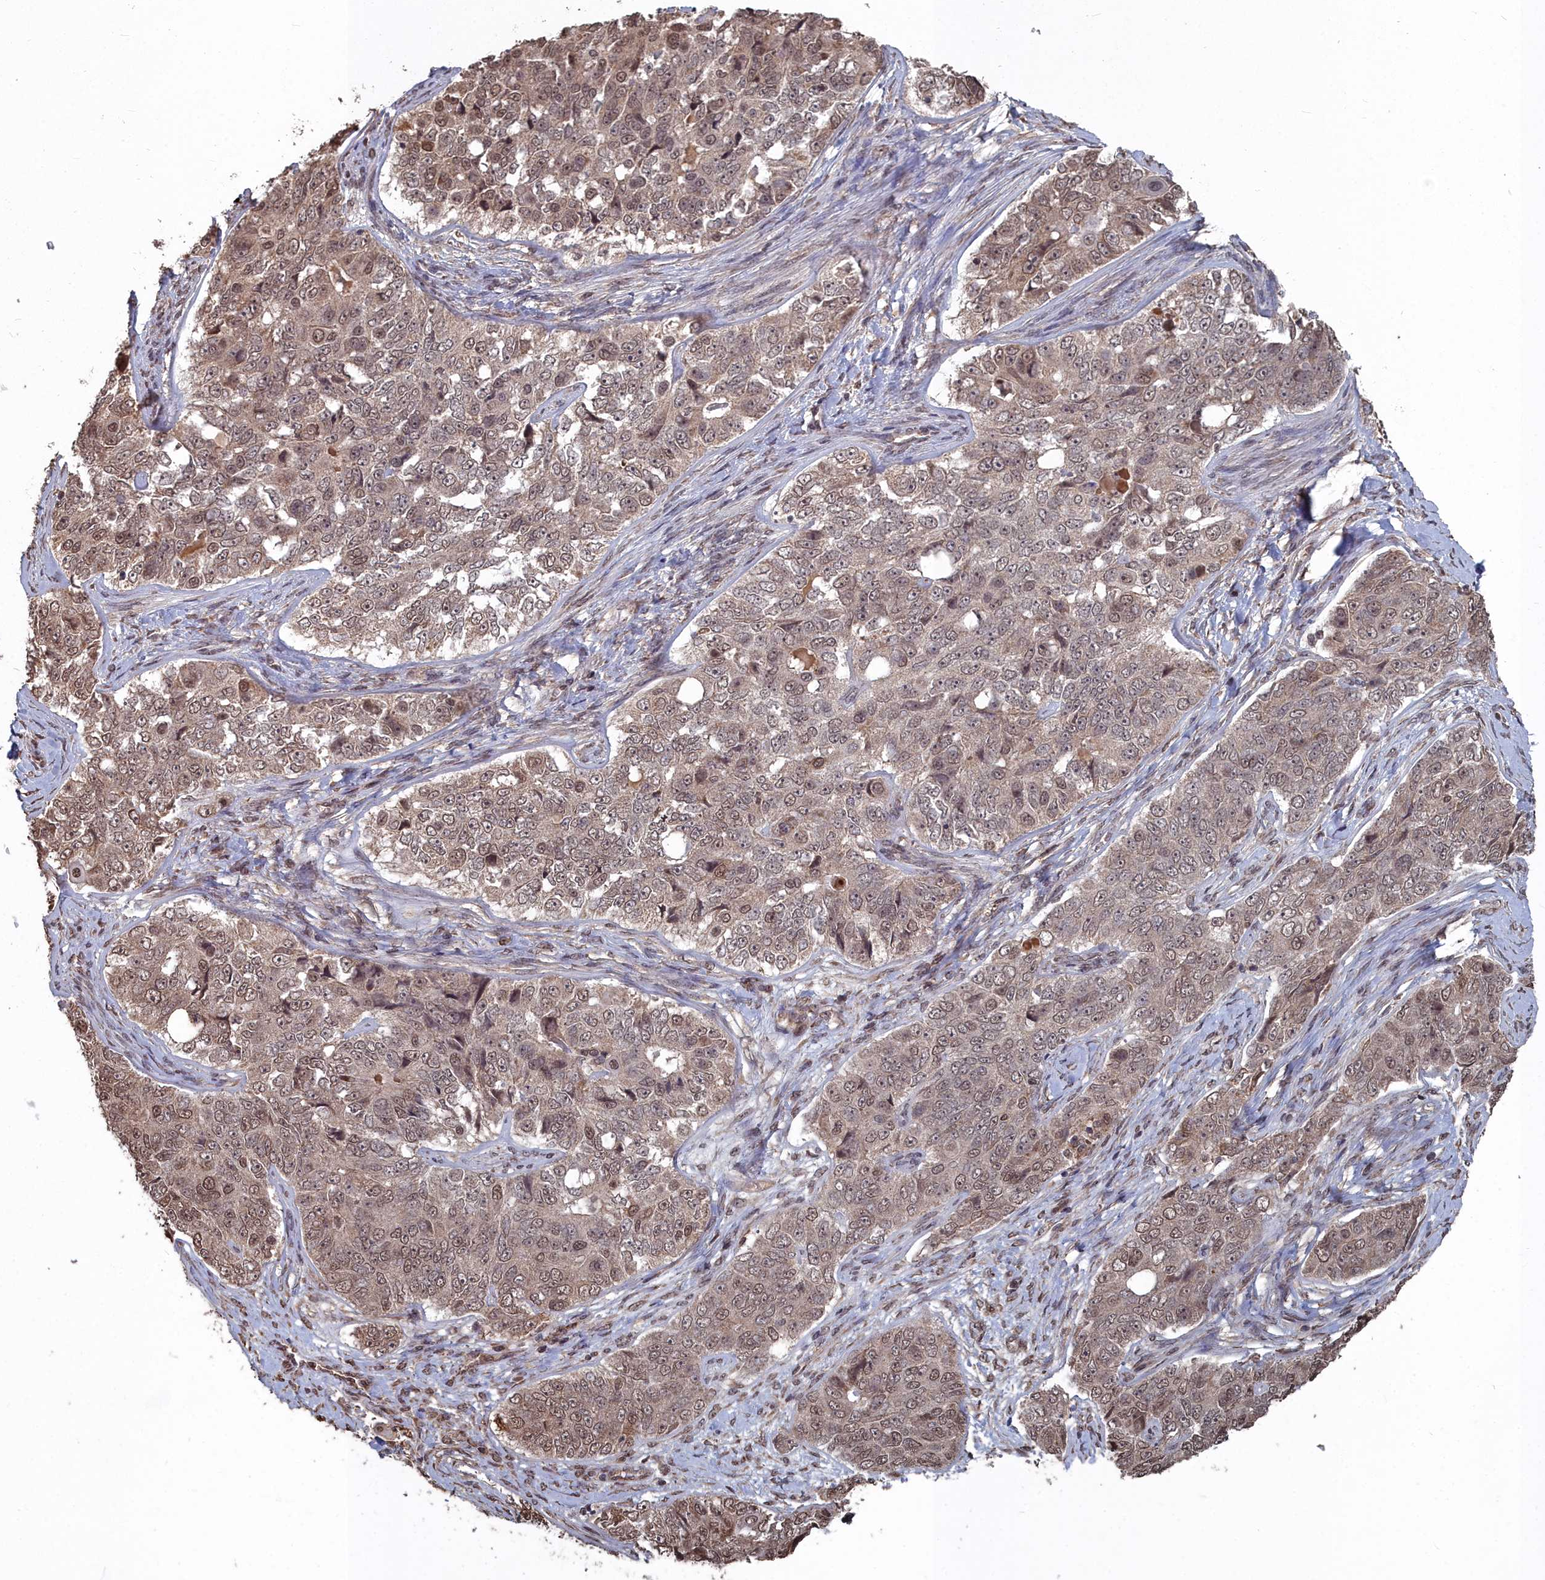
{"staining": {"intensity": "weak", "quantity": ">75%", "location": "nuclear"}, "tissue": "ovarian cancer", "cell_type": "Tumor cells", "image_type": "cancer", "snomed": [{"axis": "morphology", "description": "Carcinoma, endometroid"}, {"axis": "topography", "description": "Ovary"}], "caption": "Weak nuclear protein expression is identified in approximately >75% of tumor cells in endometroid carcinoma (ovarian).", "gene": "CCNP", "patient": {"sex": "female", "age": 51}}